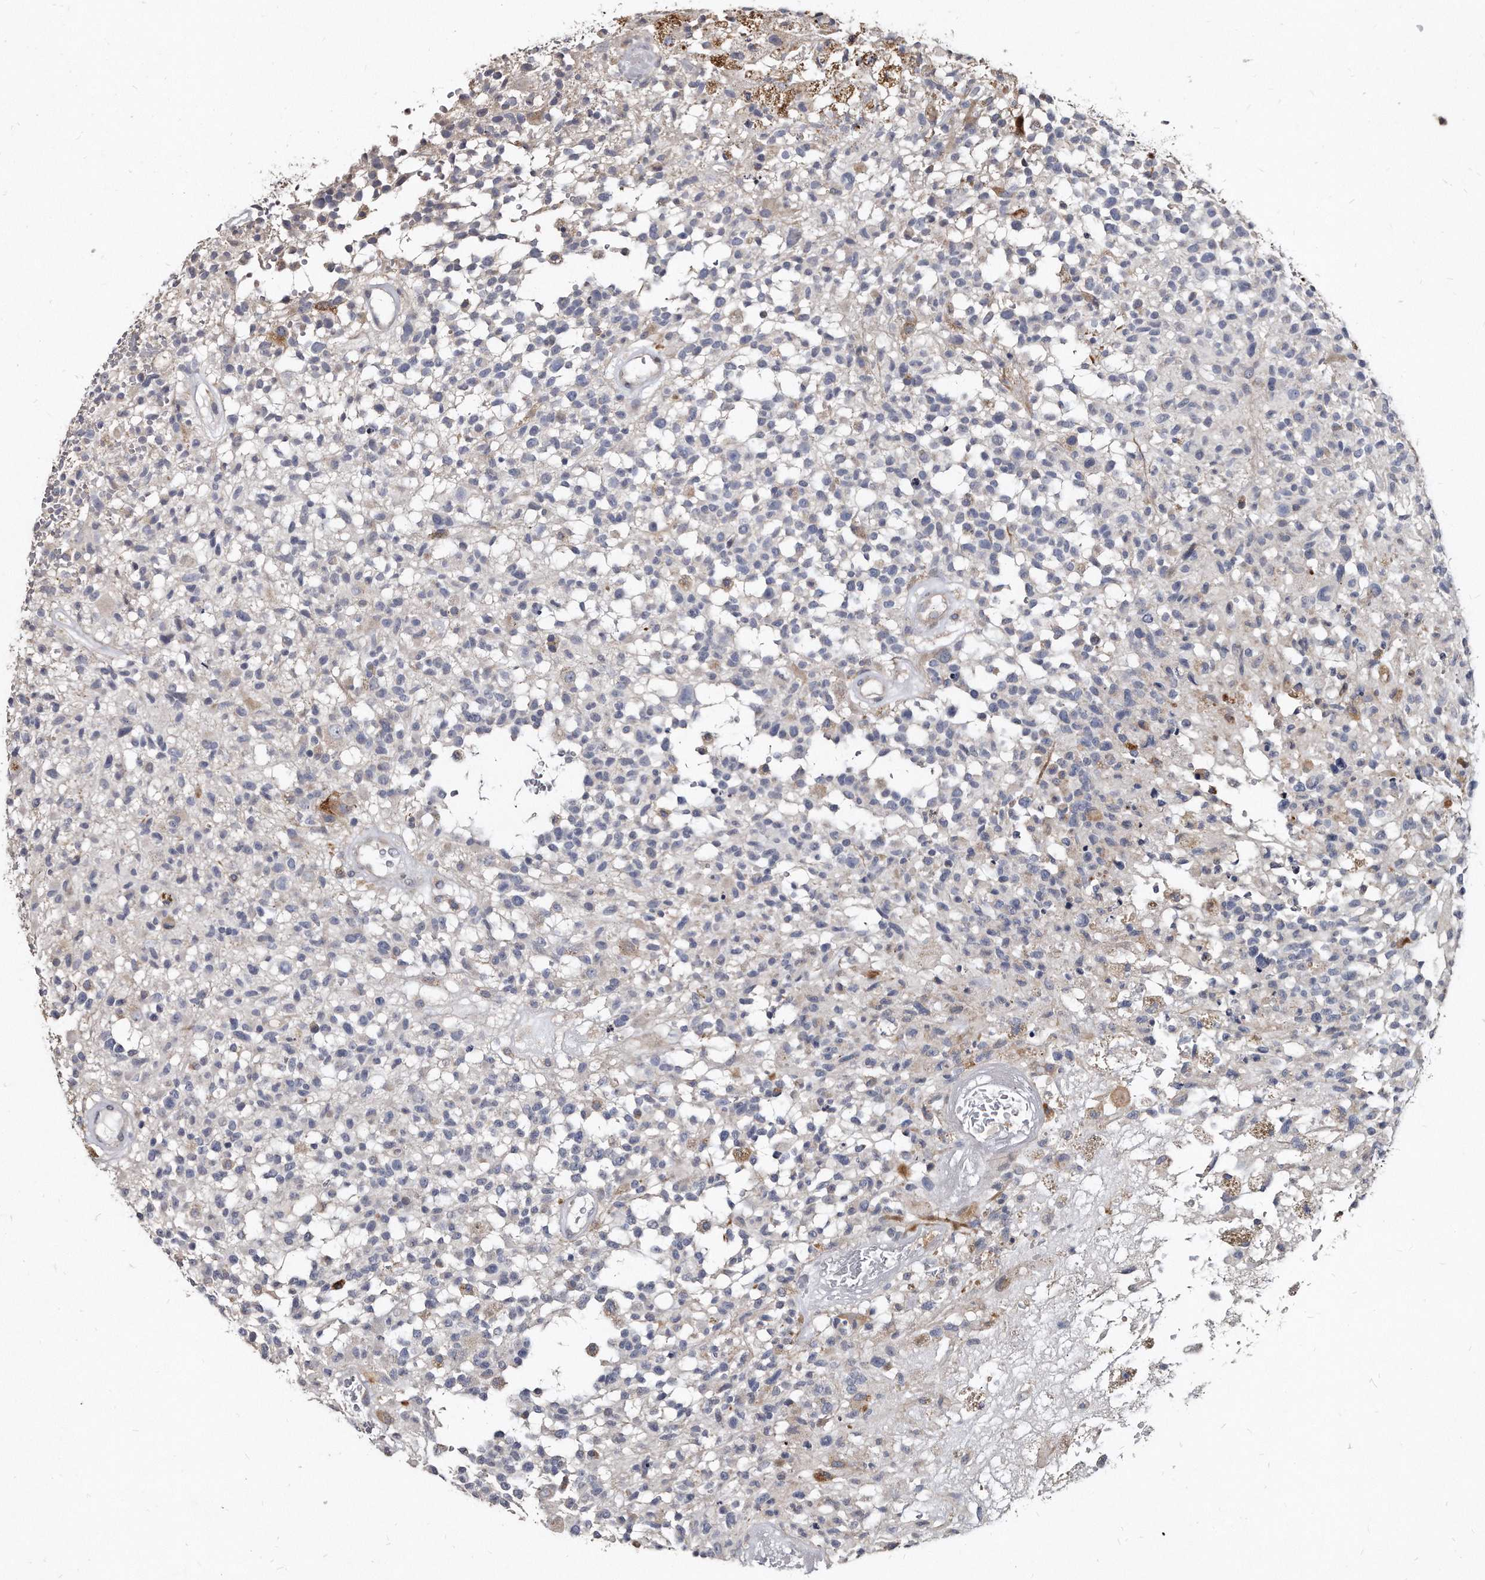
{"staining": {"intensity": "weak", "quantity": "<25%", "location": "cytoplasmic/membranous"}, "tissue": "glioma", "cell_type": "Tumor cells", "image_type": "cancer", "snomed": [{"axis": "morphology", "description": "Glioma, malignant, High grade"}, {"axis": "morphology", "description": "Glioblastoma, NOS"}, {"axis": "topography", "description": "Brain"}], "caption": "Protein analysis of malignant glioma (high-grade) exhibits no significant staining in tumor cells. (Stains: DAB (3,3'-diaminobenzidine) immunohistochemistry with hematoxylin counter stain, Microscopy: brightfield microscopy at high magnification).", "gene": "KLHDC3", "patient": {"sex": "male", "age": 60}}